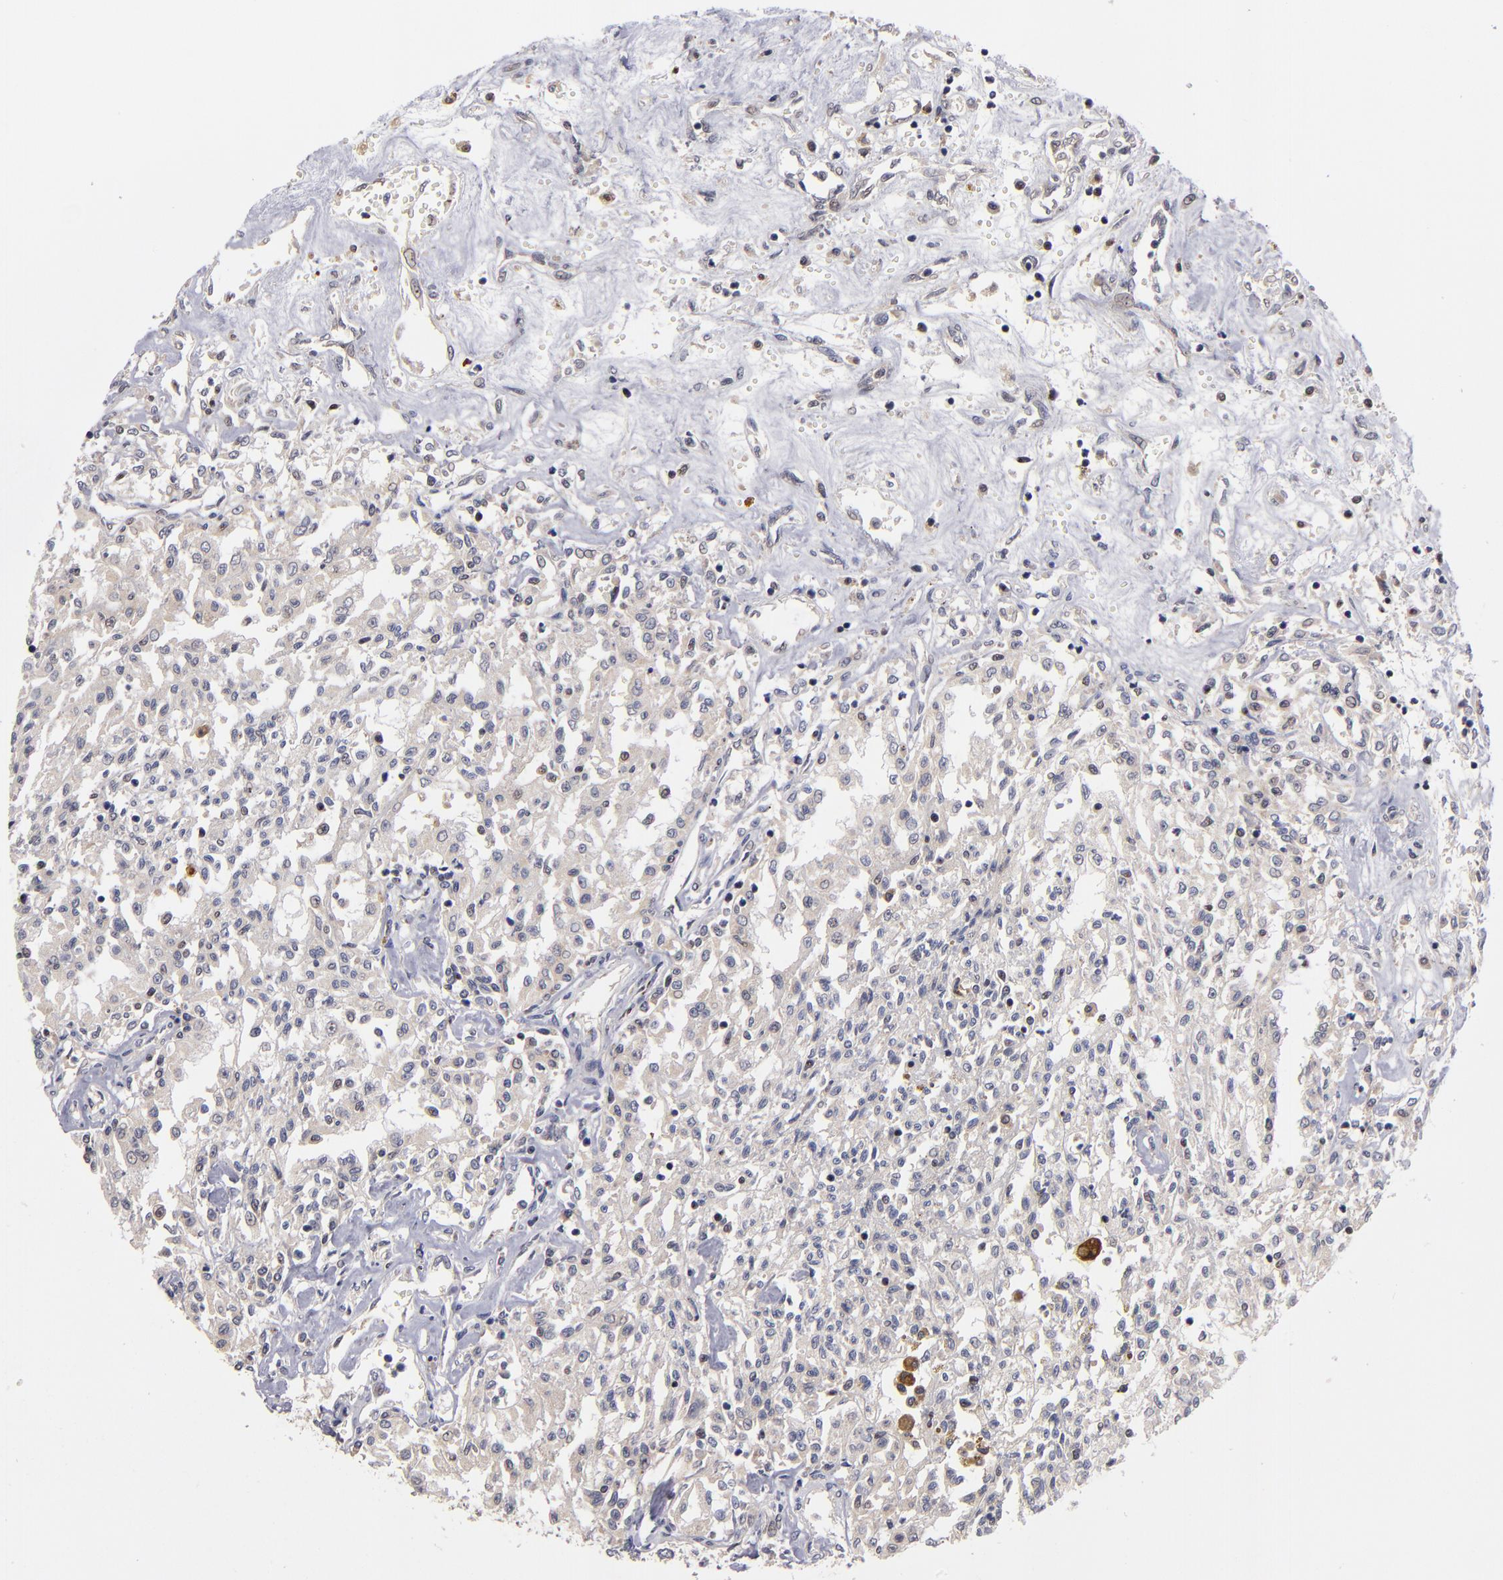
{"staining": {"intensity": "negative", "quantity": "none", "location": "none"}, "tissue": "renal cancer", "cell_type": "Tumor cells", "image_type": "cancer", "snomed": [{"axis": "morphology", "description": "Adenocarcinoma, NOS"}, {"axis": "topography", "description": "Kidney"}], "caption": "Renal adenocarcinoma stained for a protein using immunohistochemistry (IHC) demonstrates no expression tumor cells.", "gene": "EXD2", "patient": {"sex": "male", "age": 78}}